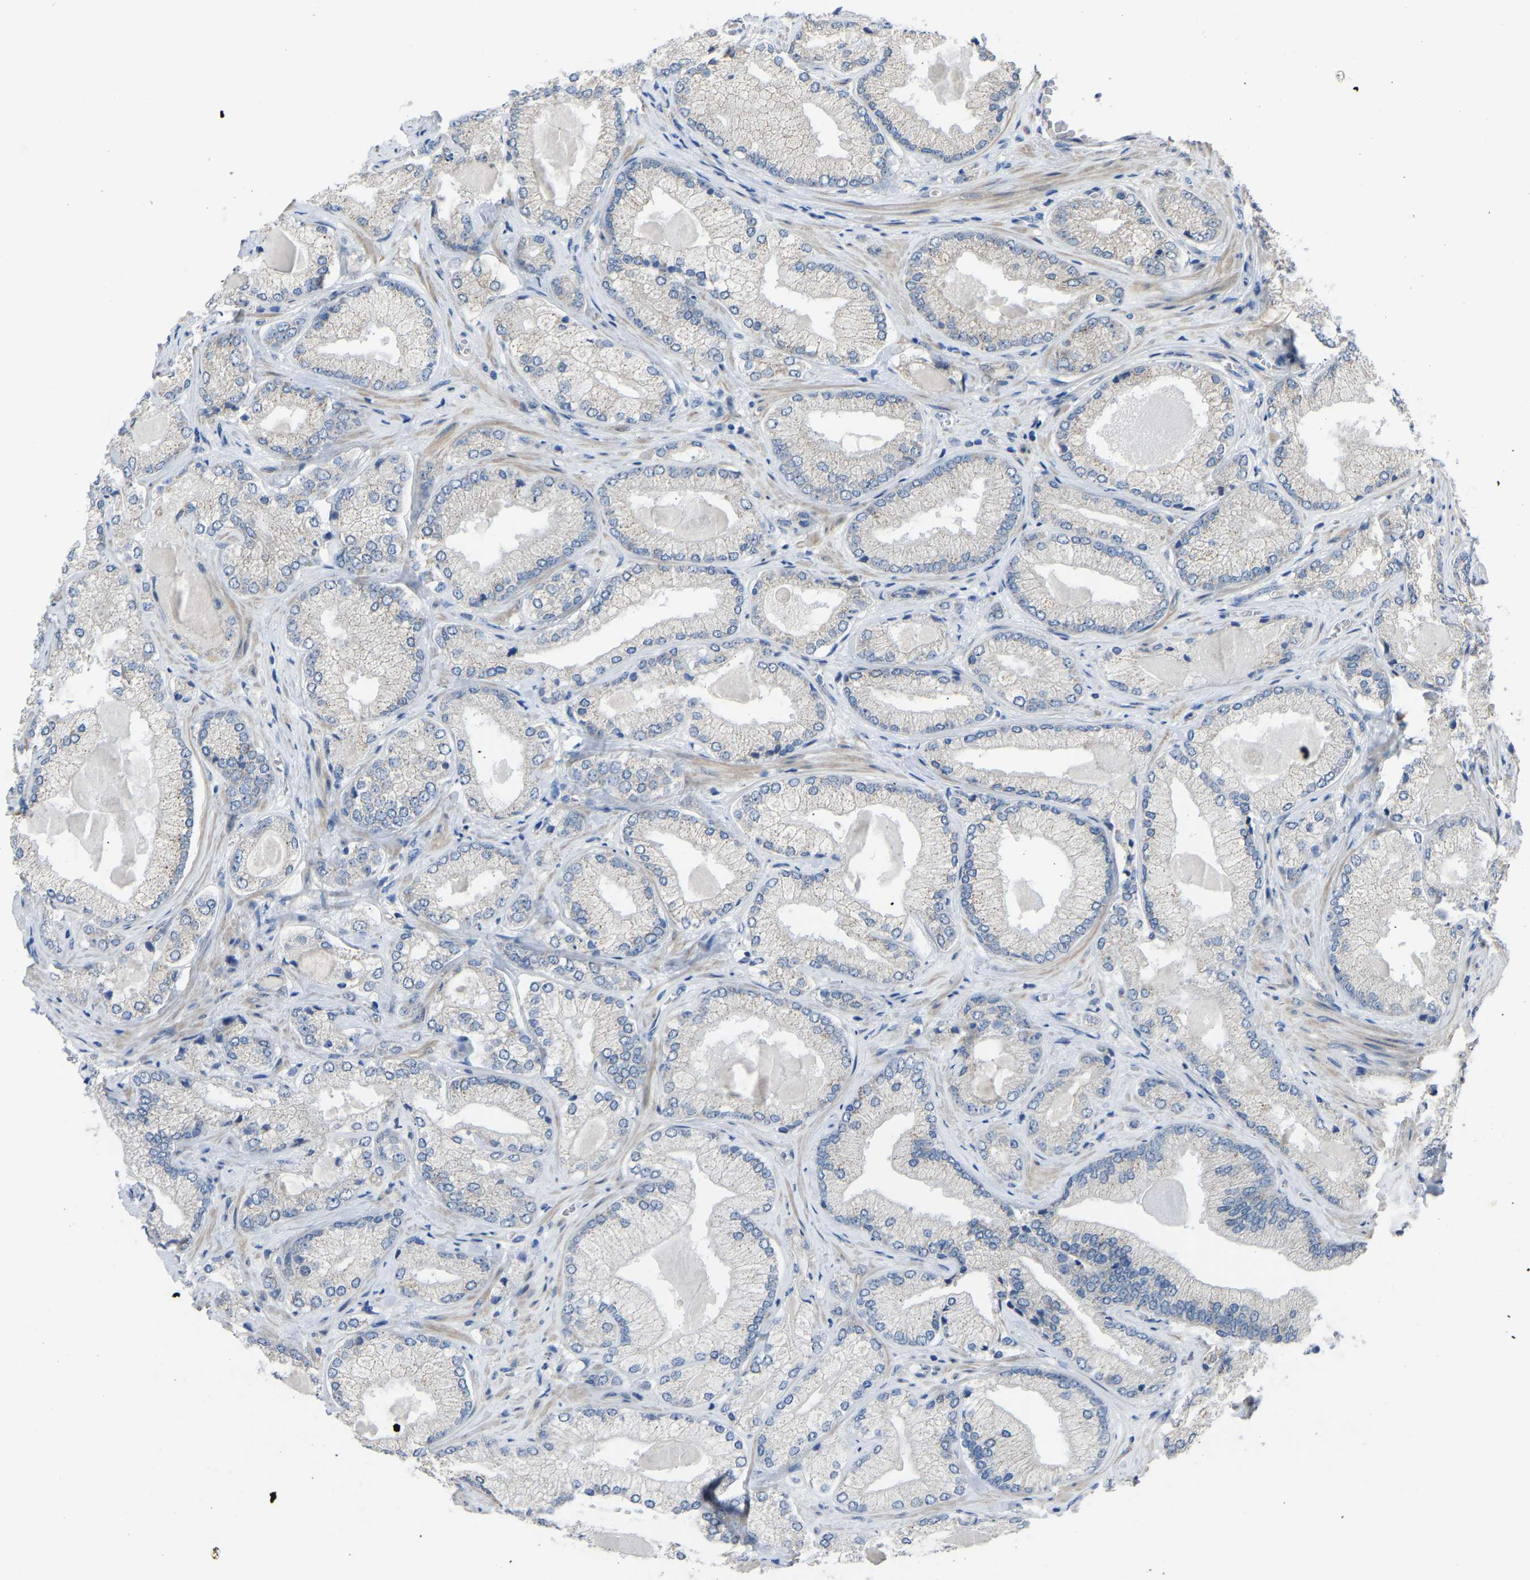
{"staining": {"intensity": "negative", "quantity": "none", "location": "none"}, "tissue": "prostate cancer", "cell_type": "Tumor cells", "image_type": "cancer", "snomed": [{"axis": "morphology", "description": "Adenocarcinoma, Low grade"}, {"axis": "topography", "description": "Prostate"}], "caption": "Tumor cells show no significant expression in prostate cancer.", "gene": "CDK2AP1", "patient": {"sex": "male", "age": 65}}